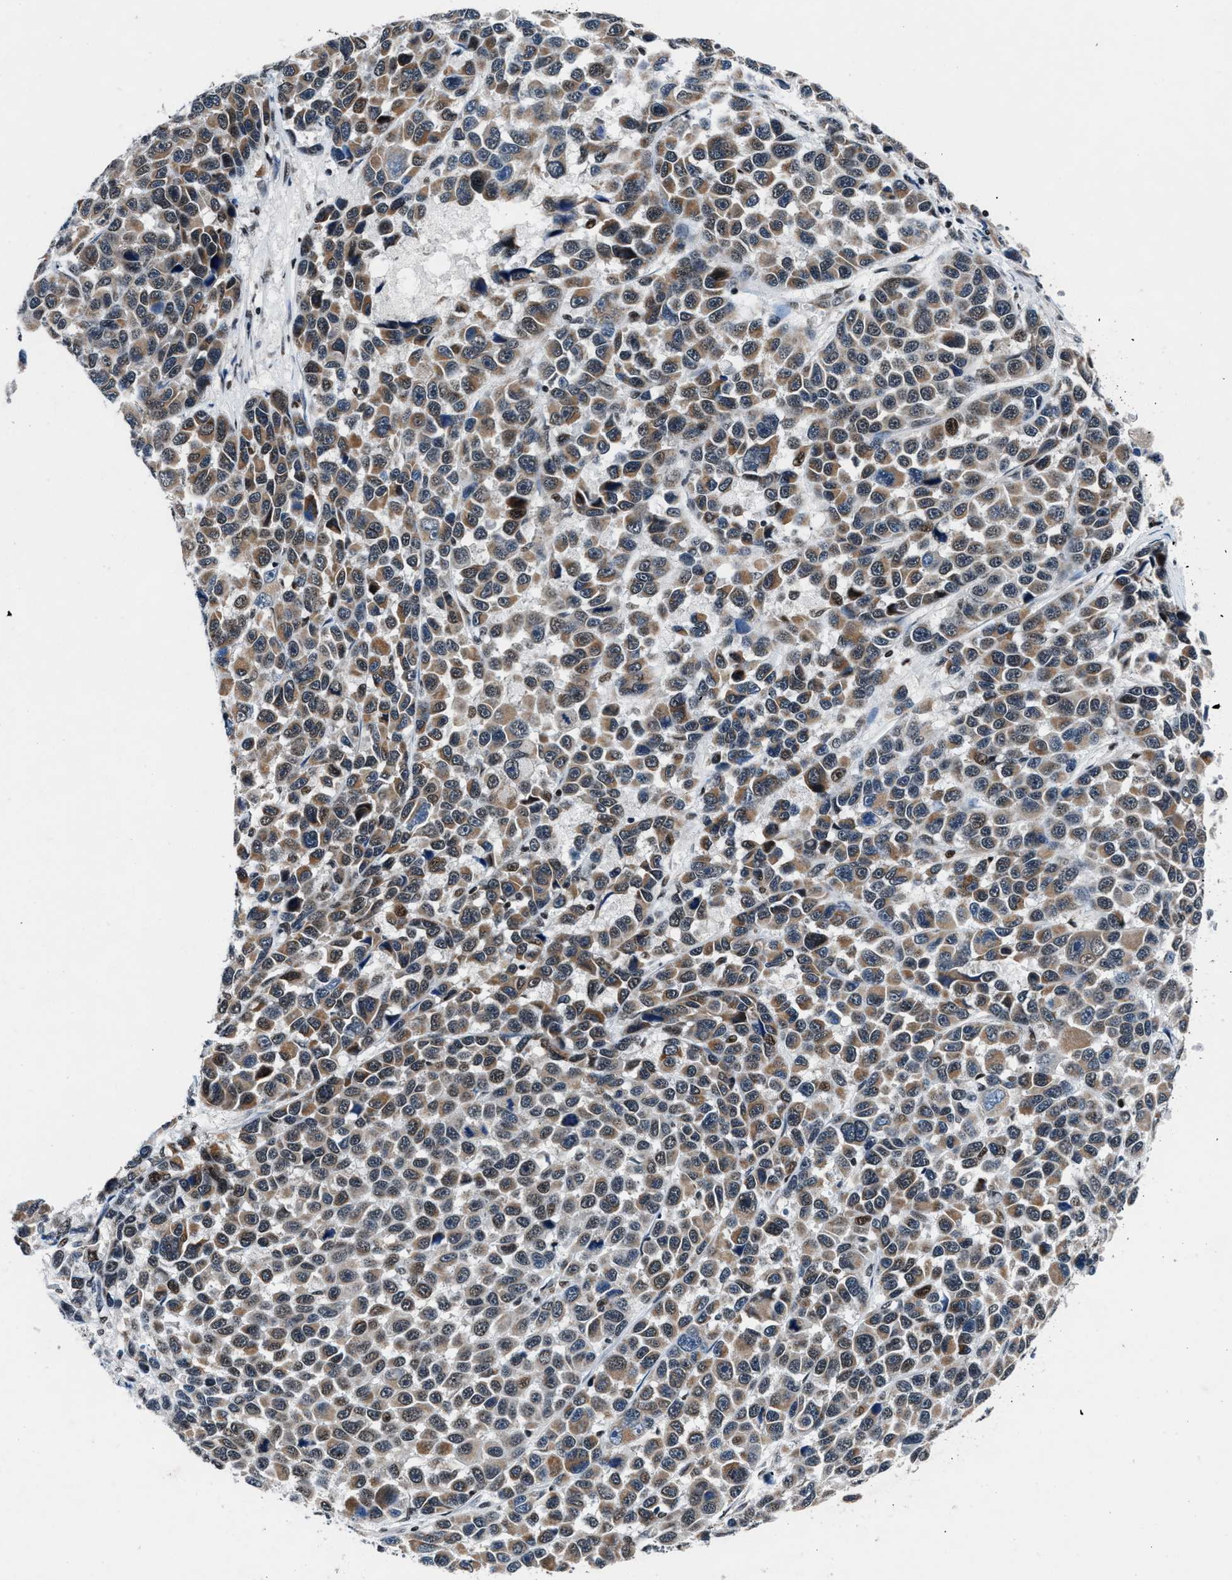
{"staining": {"intensity": "weak", "quantity": ">75%", "location": "cytoplasmic/membranous"}, "tissue": "melanoma", "cell_type": "Tumor cells", "image_type": "cancer", "snomed": [{"axis": "morphology", "description": "Malignant melanoma, NOS"}, {"axis": "topography", "description": "Skin"}], "caption": "Tumor cells show low levels of weak cytoplasmic/membranous staining in about >75% of cells in malignant melanoma.", "gene": "PRRC2B", "patient": {"sex": "male", "age": 53}}